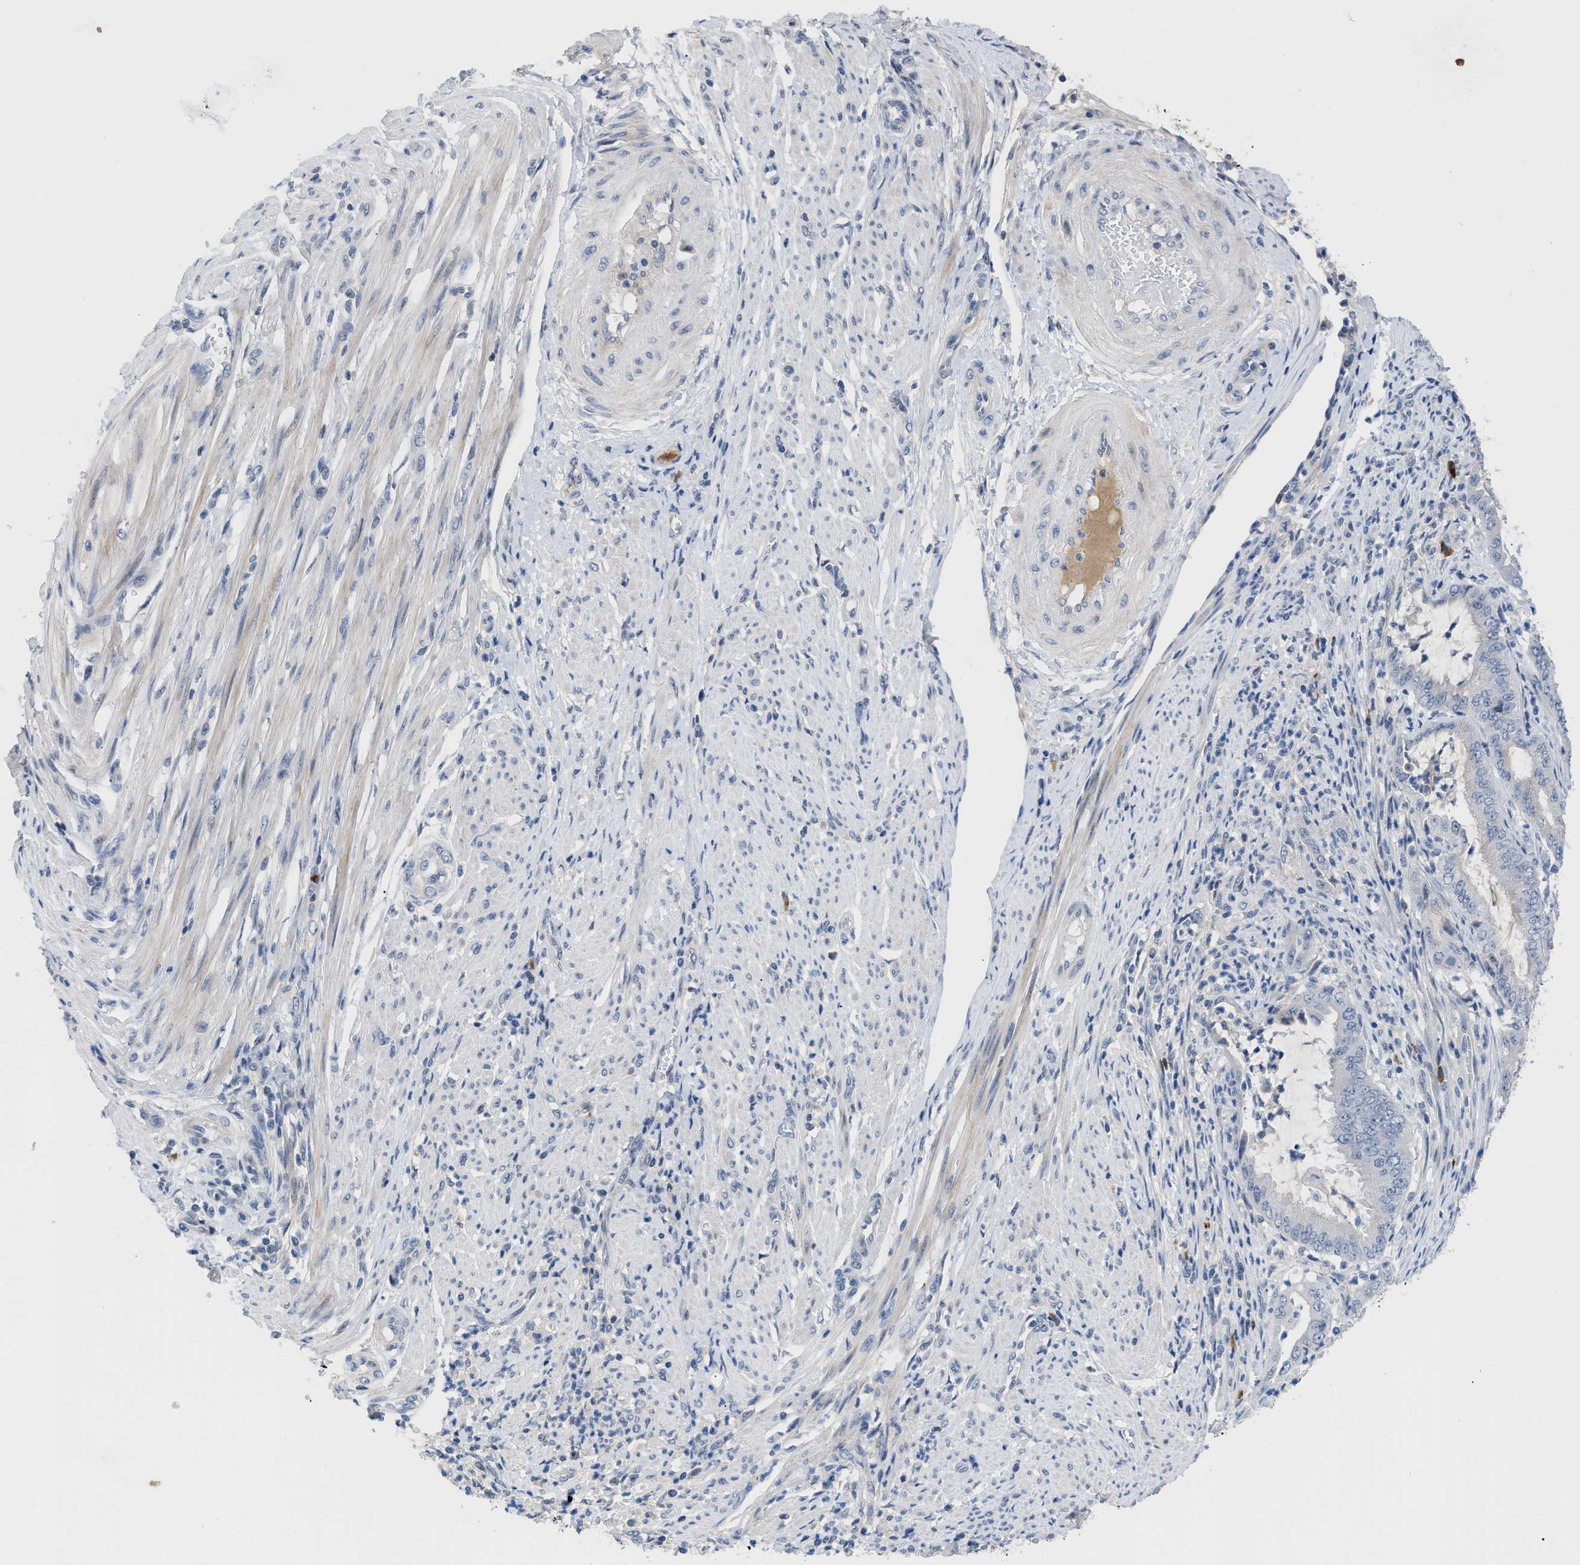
{"staining": {"intensity": "negative", "quantity": "none", "location": "none"}, "tissue": "endometrial cancer", "cell_type": "Tumor cells", "image_type": "cancer", "snomed": [{"axis": "morphology", "description": "Adenocarcinoma, NOS"}, {"axis": "topography", "description": "Endometrium"}], "caption": "IHC of endometrial adenocarcinoma exhibits no staining in tumor cells. (DAB (3,3'-diaminobenzidine) IHC visualized using brightfield microscopy, high magnification).", "gene": "OR9K2", "patient": {"sex": "female", "age": 70}}